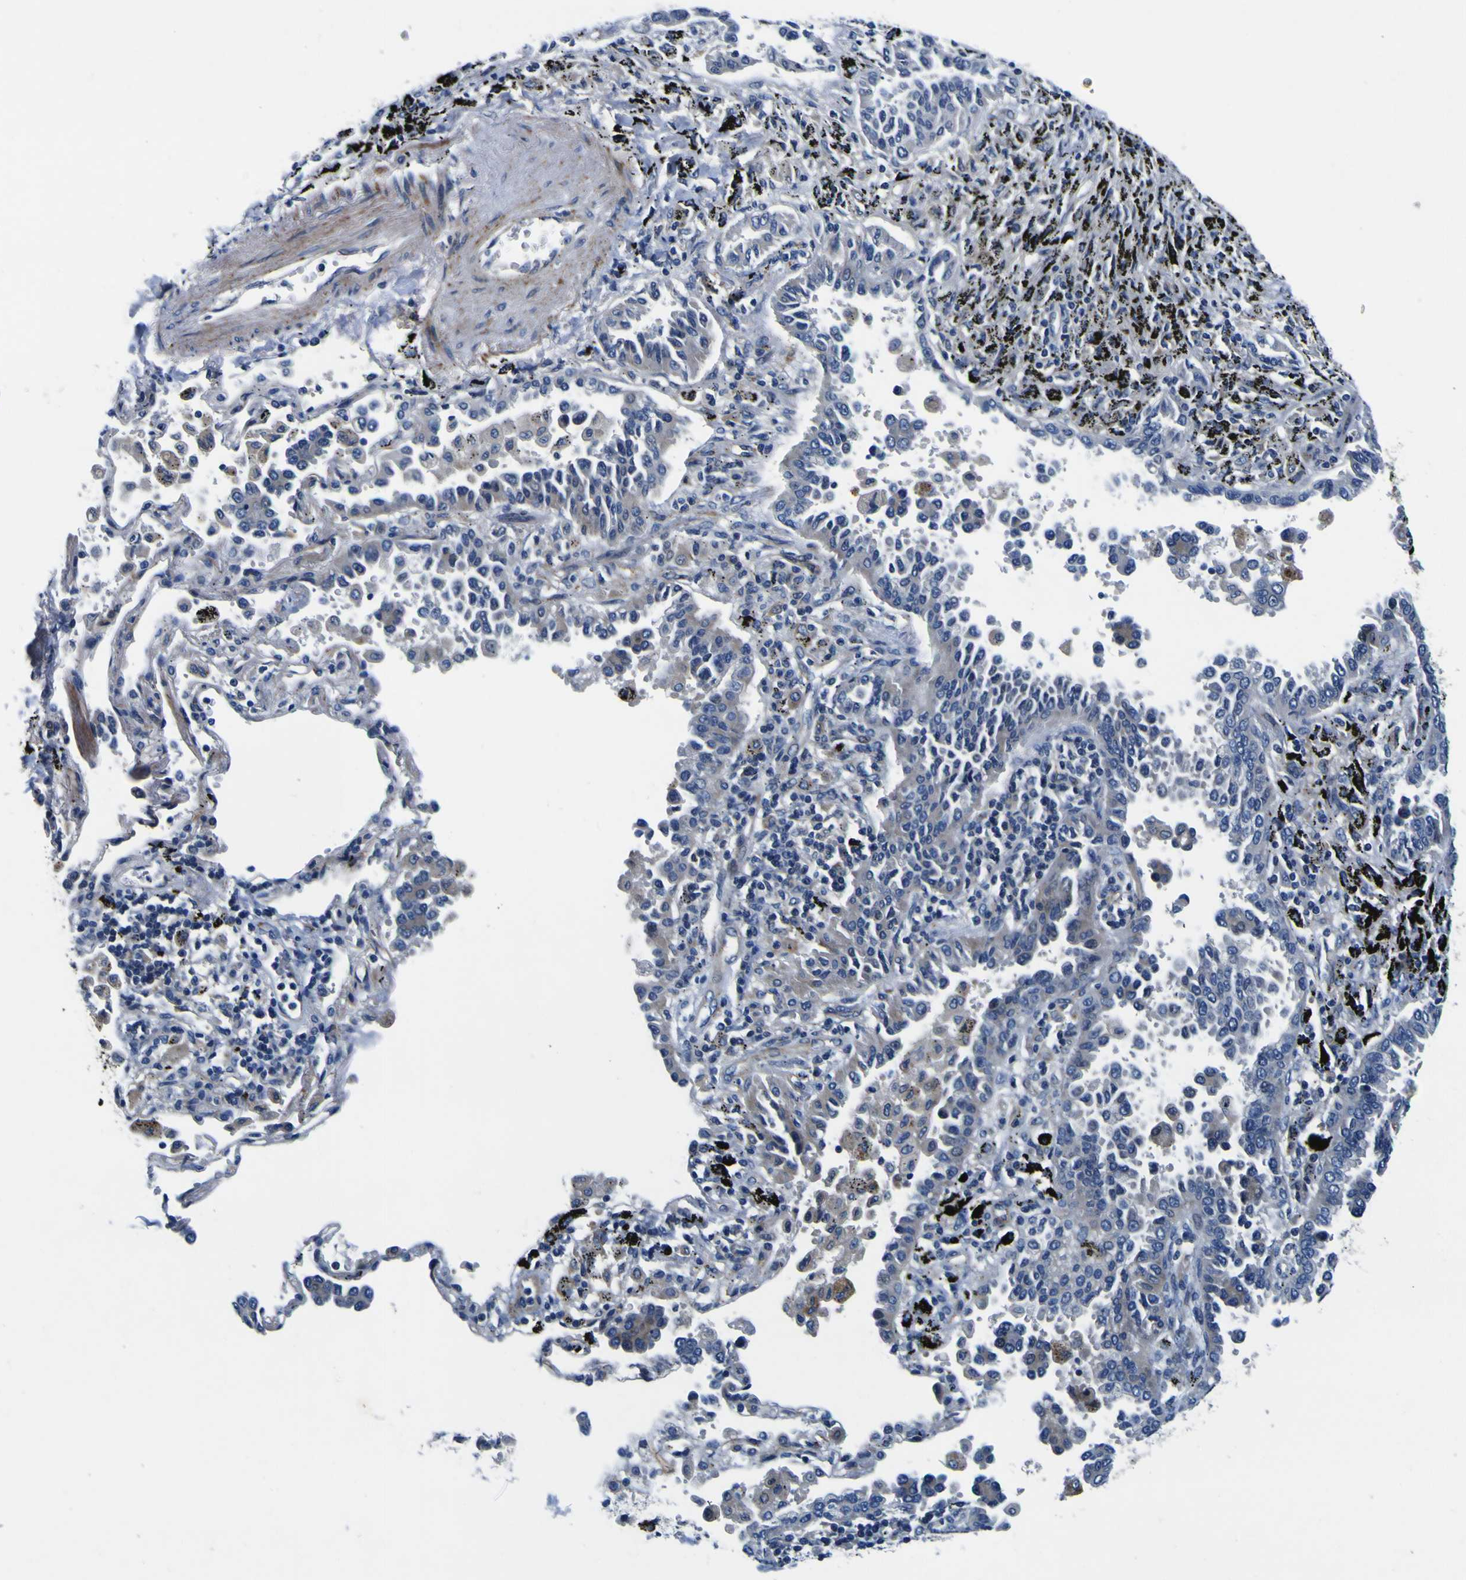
{"staining": {"intensity": "weak", "quantity": "25%-75%", "location": "cytoplasmic/membranous"}, "tissue": "lung cancer", "cell_type": "Tumor cells", "image_type": "cancer", "snomed": [{"axis": "morphology", "description": "Normal tissue, NOS"}, {"axis": "morphology", "description": "Adenocarcinoma, NOS"}, {"axis": "topography", "description": "Lung"}], "caption": "Lung cancer stained with IHC displays weak cytoplasmic/membranous expression in approximately 25%-75% of tumor cells.", "gene": "AGAP3", "patient": {"sex": "male", "age": 59}}